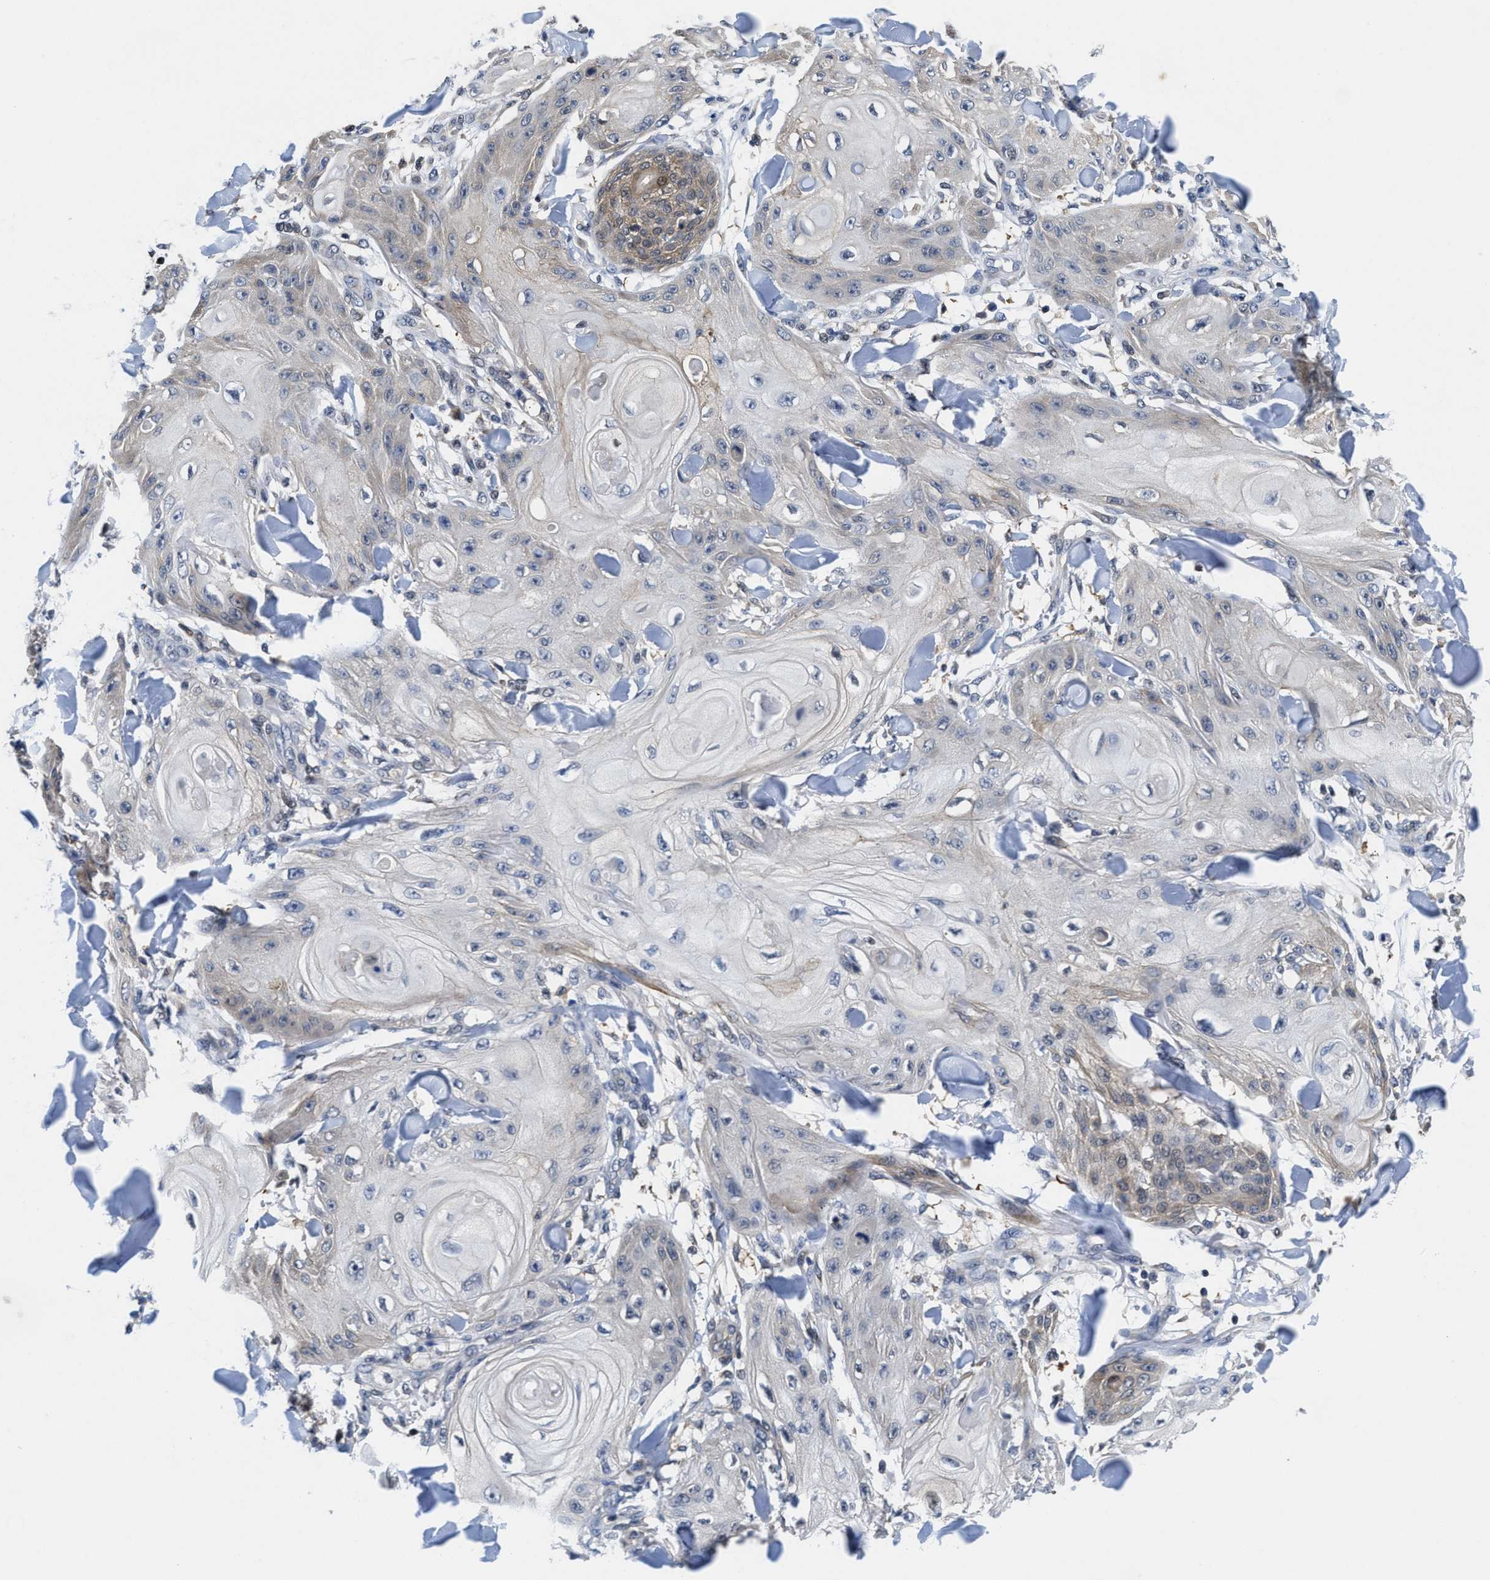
{"staining": {"intensity": "negative", "quantity": "none", "location": "none"}, "tissue": "skin cancer", "cell_type": "Tumor cells", "image_type": "cancer", "snomed": [{"axis": "morphology", "description": "Squamous cell carcinoma, NOS"}, {"axis": "topography", "description": "Skin"}], "caption": "Micrograph shows no significant protein staining in tumor cells of skin squamous cell carcinoma.", "gene": "KIF12", "patient": {"sex": "male", "age": 74}}